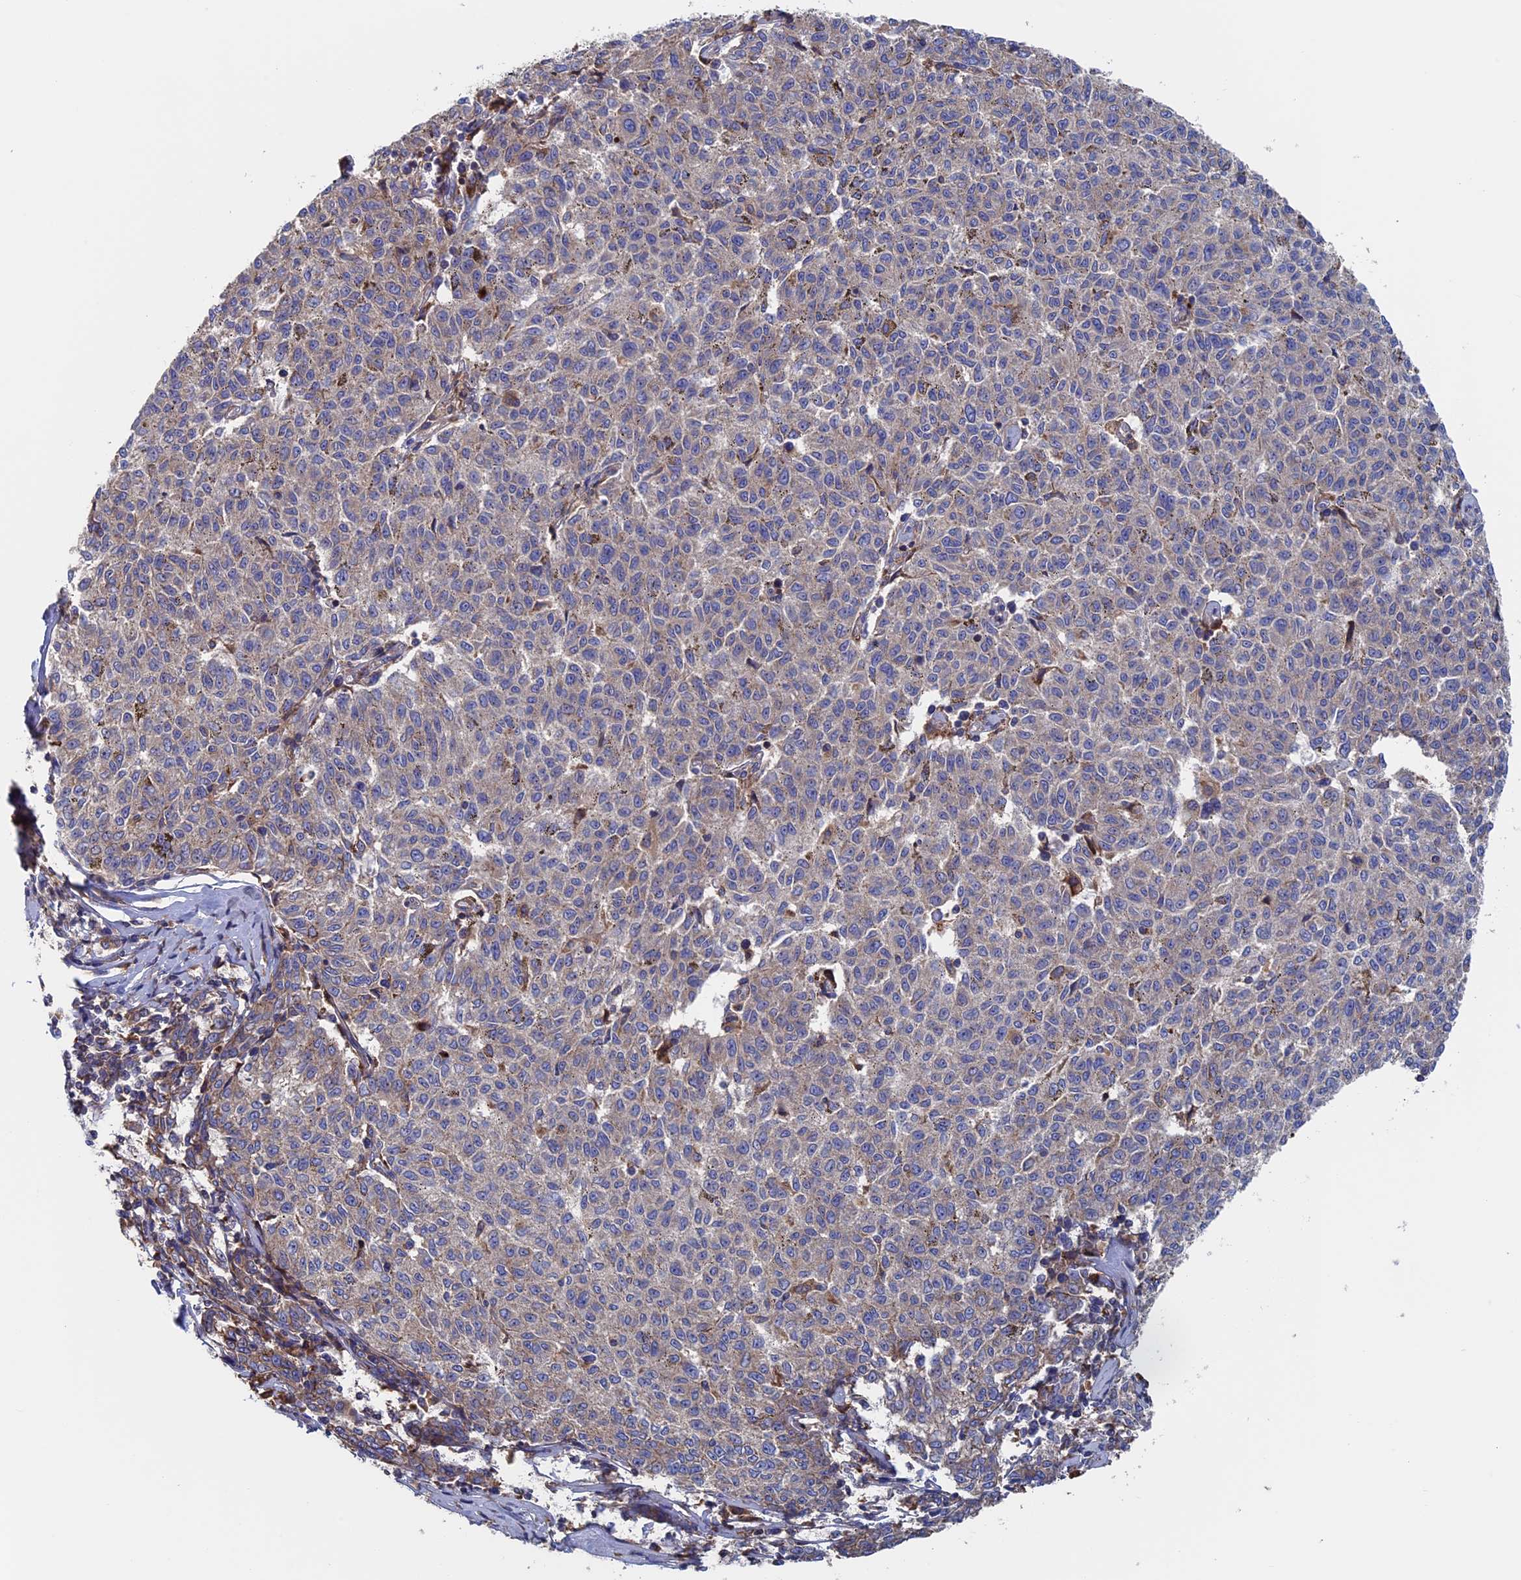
{"staining": {"intensity": "negative", "quantity": "none", "location": "none"}, "tissue": "melanoma", "cell_type": "Tumor cells", "image_type": "cancer", "snomed": [{"axis": "morphology", "description": "Malignant melanoma, NOS"}, {"axis": "topography", "description": "Skin"}], "caption": "IHC histopathology image of human melanoma stained for a protein (brown), which shows no staining in tumor cells. The staining was performed using DAB (3,3'-diaminobenzidine) to visualize the protein expression in brown, while the nuclei were stained in blue with hematoxylin (Magnification: 20x).", "gene": "DNAJC3", "patient": {"sex": "female", "age": 72}}